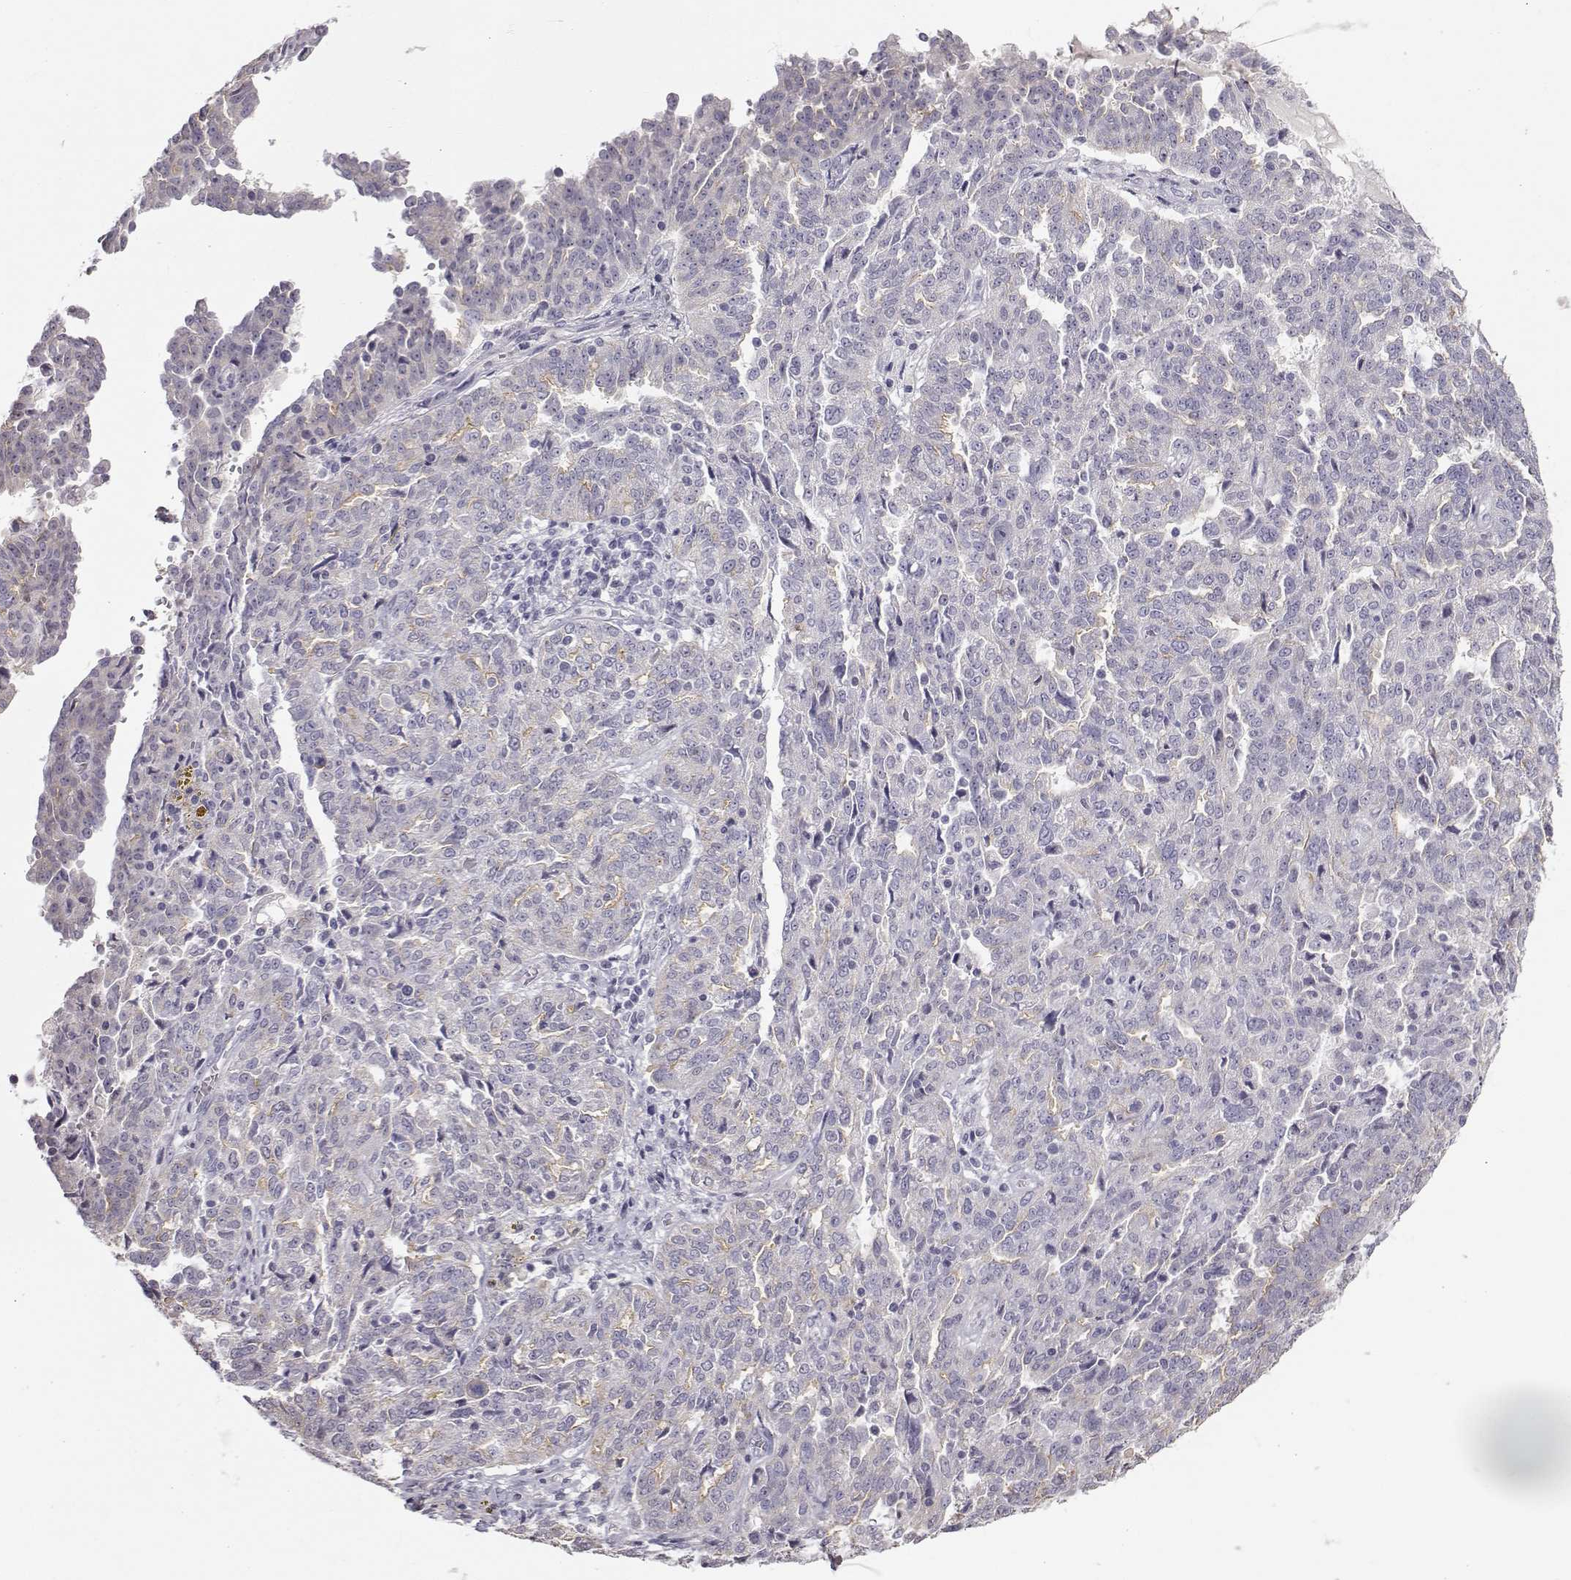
{"staining": {"intensity": "weak", "quantity": "<25%", "location": "cytoplasmic/membranous"}, "tissue": "ovarian cancer", "cell_type": "Tumor cells", "image_type": "cancer", "snomed": [{"axis": "morphology", "description": "Cystadenocarcinoma, serous, NOS"}, {"axis": "topography", "description": "Ovary"}], "caption": "IHC histopathology image of serous cystadenocarcinoma (ovarian) stained for a protein (brown), which demonstrates no positivity in tumor cells.", "gene": "ZNF185", "patient": {"sex": "female", "age": 67}}